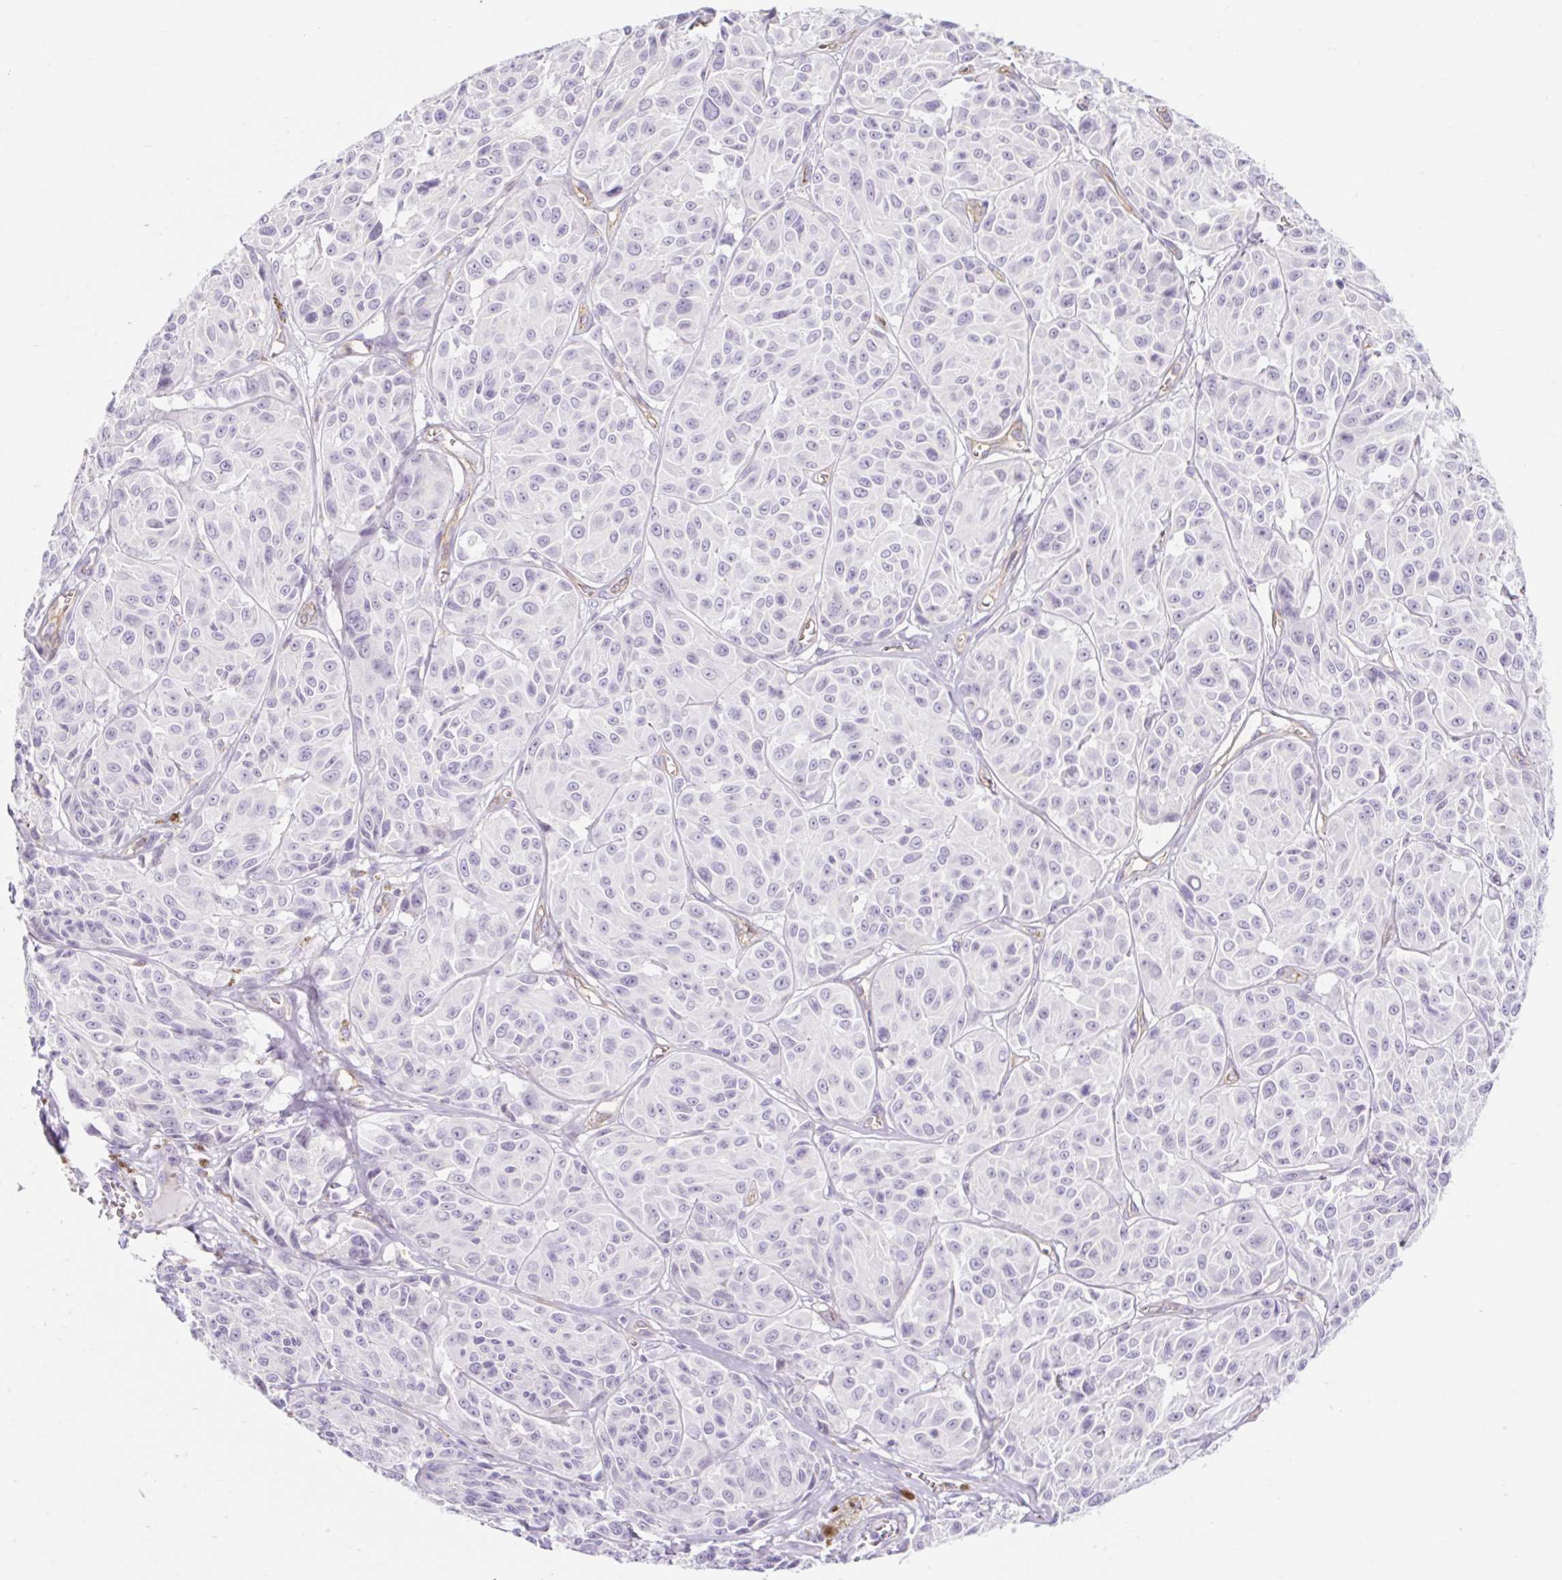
{"staining": {"intensity": "negative", "quantity": "none", "location": "none"}, "tissue": "melanoma", "cell_type": "Tumor cells", "image_type": "cancer", "snomed": [{"axis": "morphology", "description": "Malignant melanoma, NOS"}, {"axis": "topography", "description": "Skin"}], "caption": "Protein analysis of melanoma shows no significant staining in tumor cells. Nuclei are stained in blue.", "gene": "BCAS1", "patient": {"sex": "male", "age": 91}}